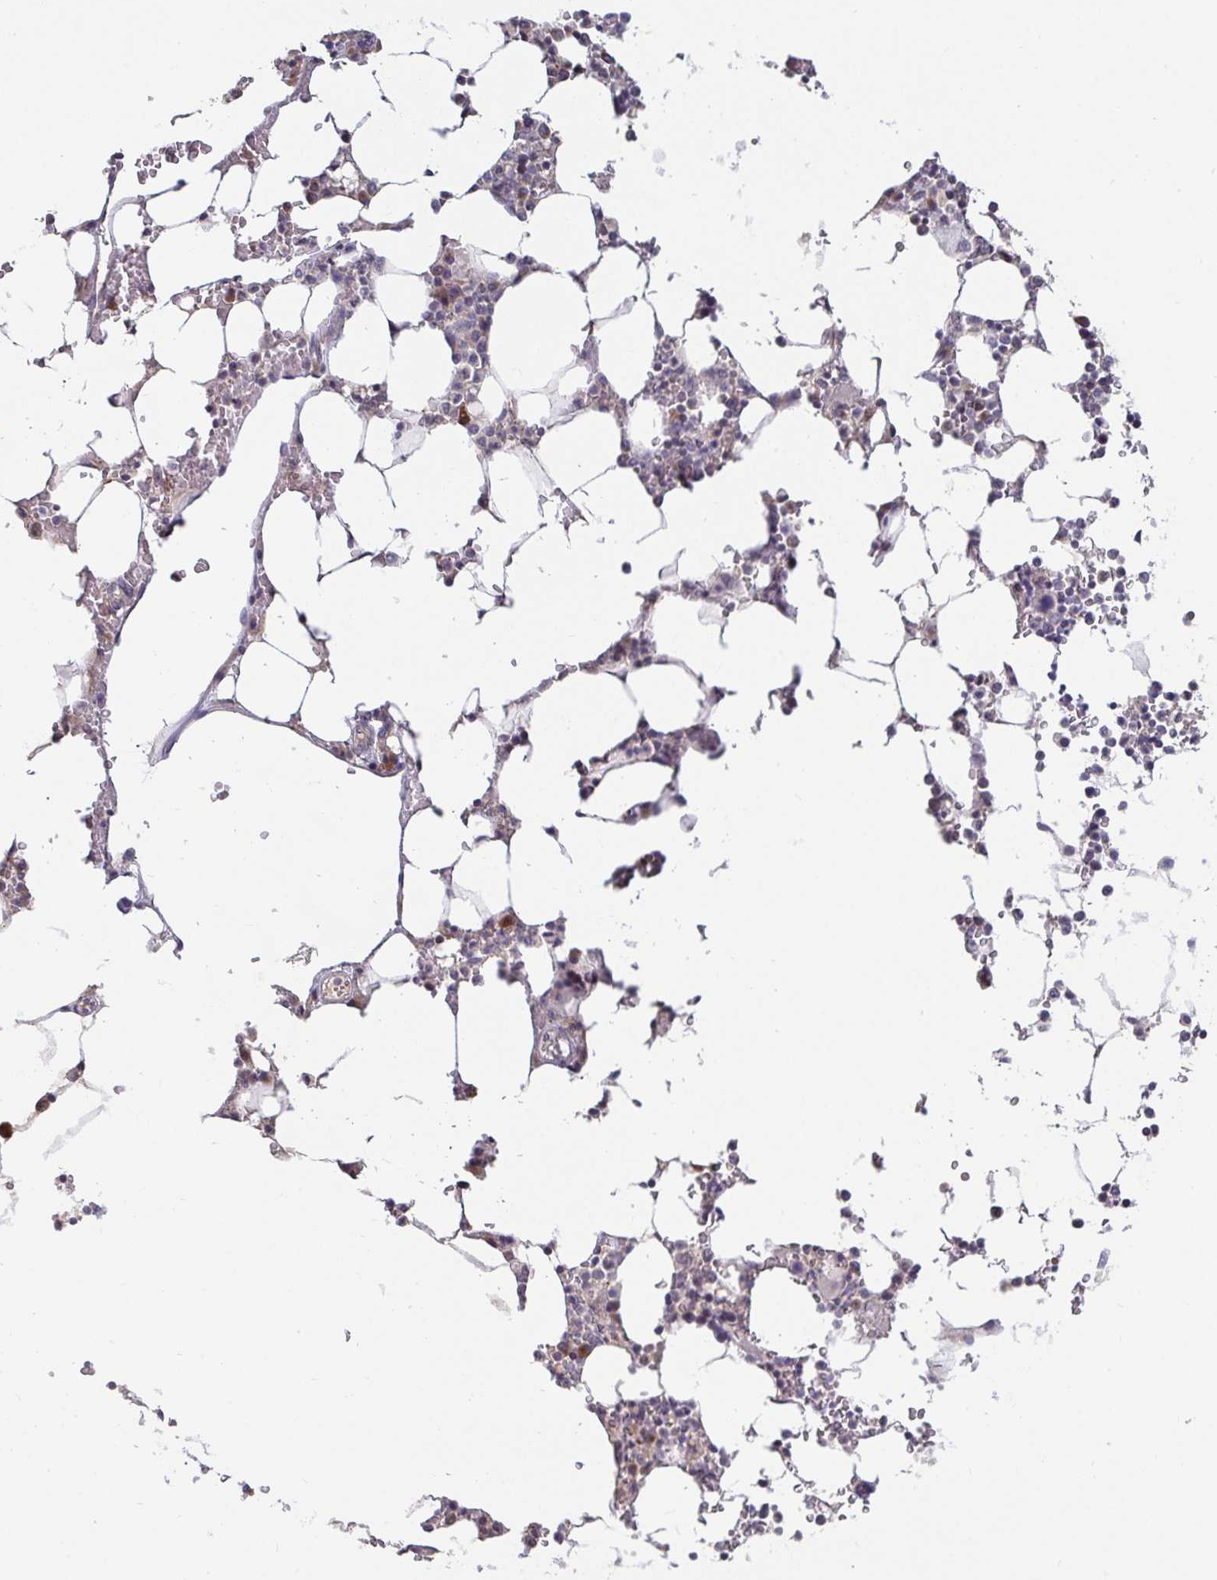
{"staining": {"intensity": "weak", "quantity": "<25%", "location": "nuclear"}, "tissue": "bone marrow", "cell_type": "Hematopoietic cells", "image_type": "normal", "snomed": [{"axis": "morphology", "description": "Normal tissue, NOS"}, {"axis": "topography", "description": "Bone marrow"}], "caption": "Benign bone marrow was stained to show a protein in brown. There is no significant expression in hematopoietic cells. Nuclei are stained in blue.", "gene": "ANLN", "patient": {"sex": "male", "age": 64}}